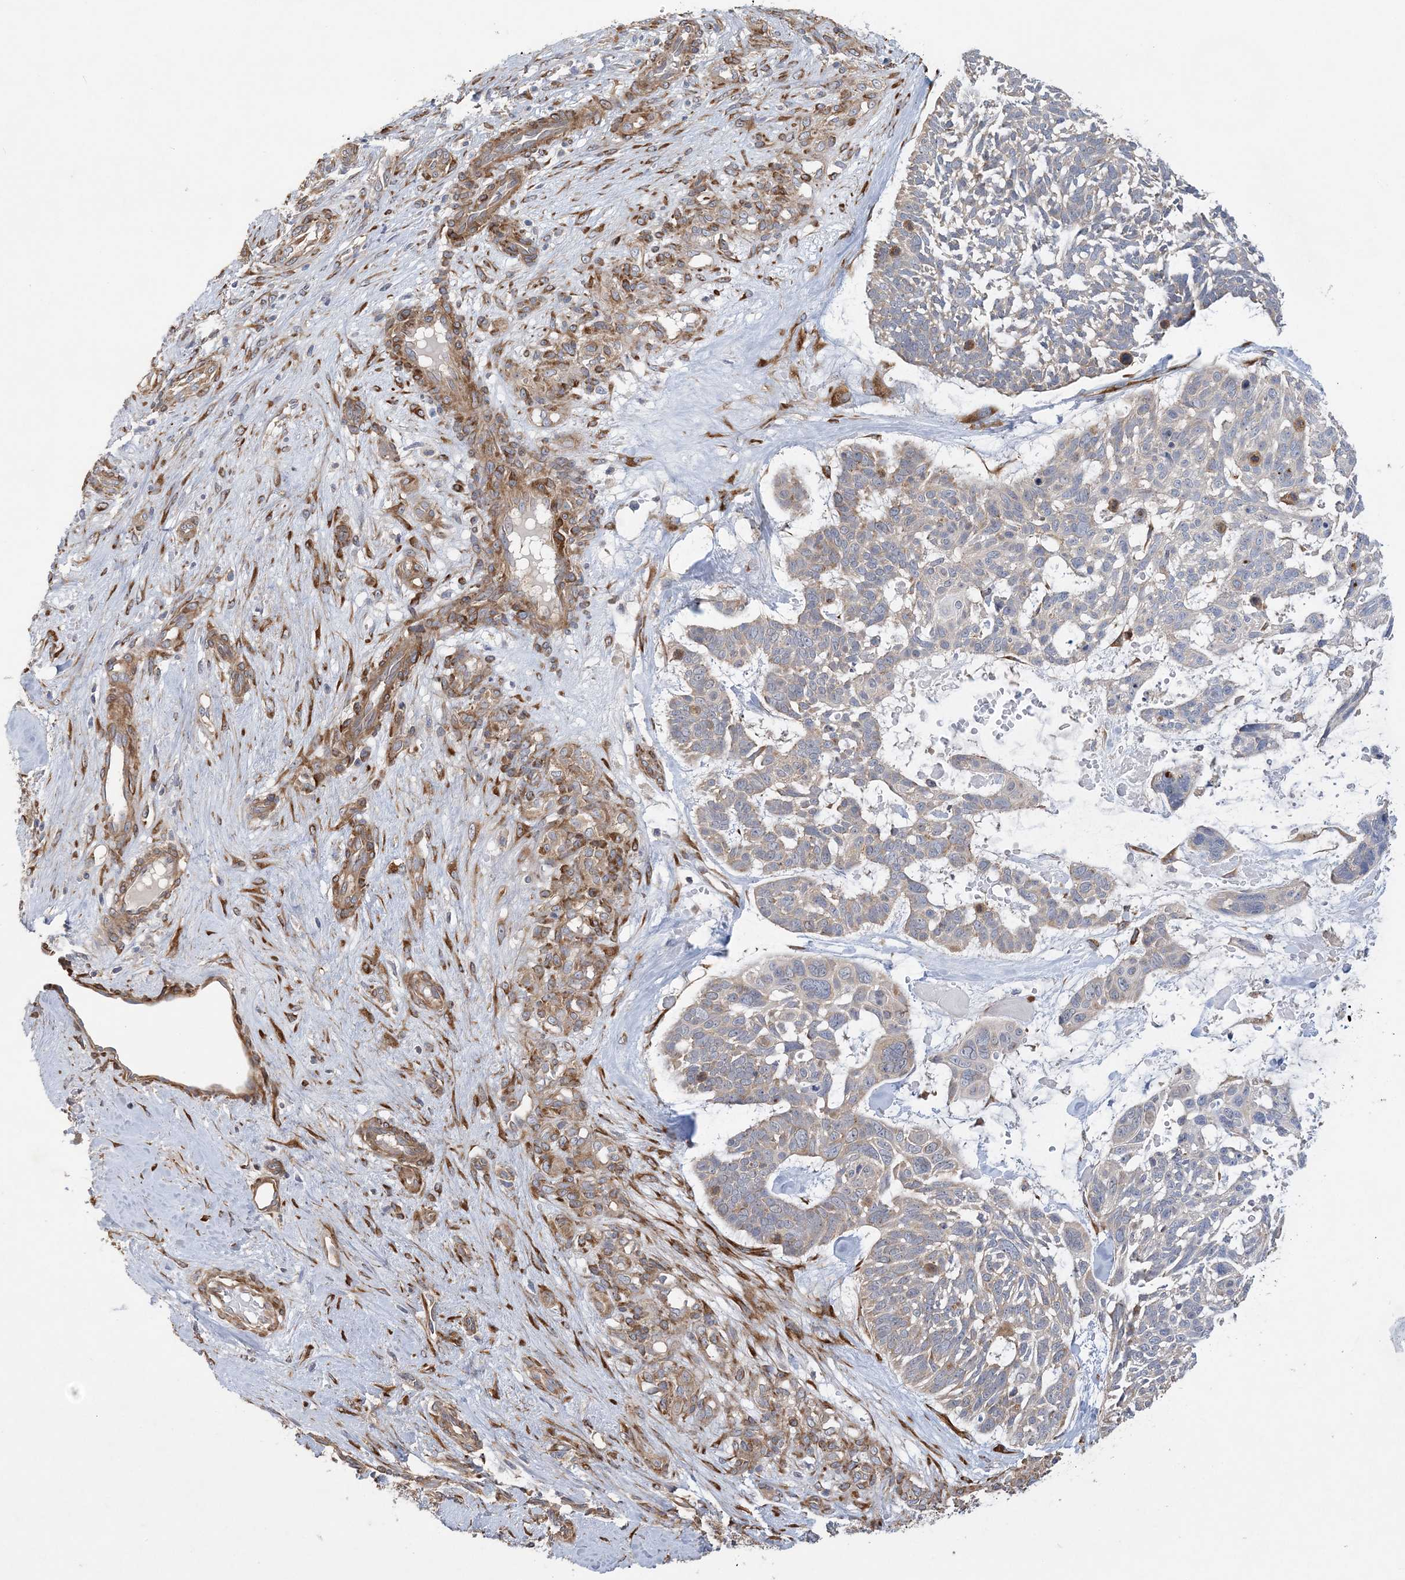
{"staining": {"intensity": "weak", "quantity": "25%-75%", "location": "cytoplasmic/membranous"}, "tissue": "skin cancer", "cell_type": "Tumor cells", "image_type": "cancer", "snomed": [{"axis": "morphology", "description": "Basal cell carcinoma"}, {"axis": "topography", "description": "Skin"}], "caption": "Immunohistochemistry photomicrograph of skin cancer (basal cell carcinoma) stained for a protein (brown), which demonstrates low levels of weak cytoplasmic/membranous staining in about 25%-75% of tumor cells.", "gene": "MAP4K5", "patient": {"sex": "male", "age": 88}}